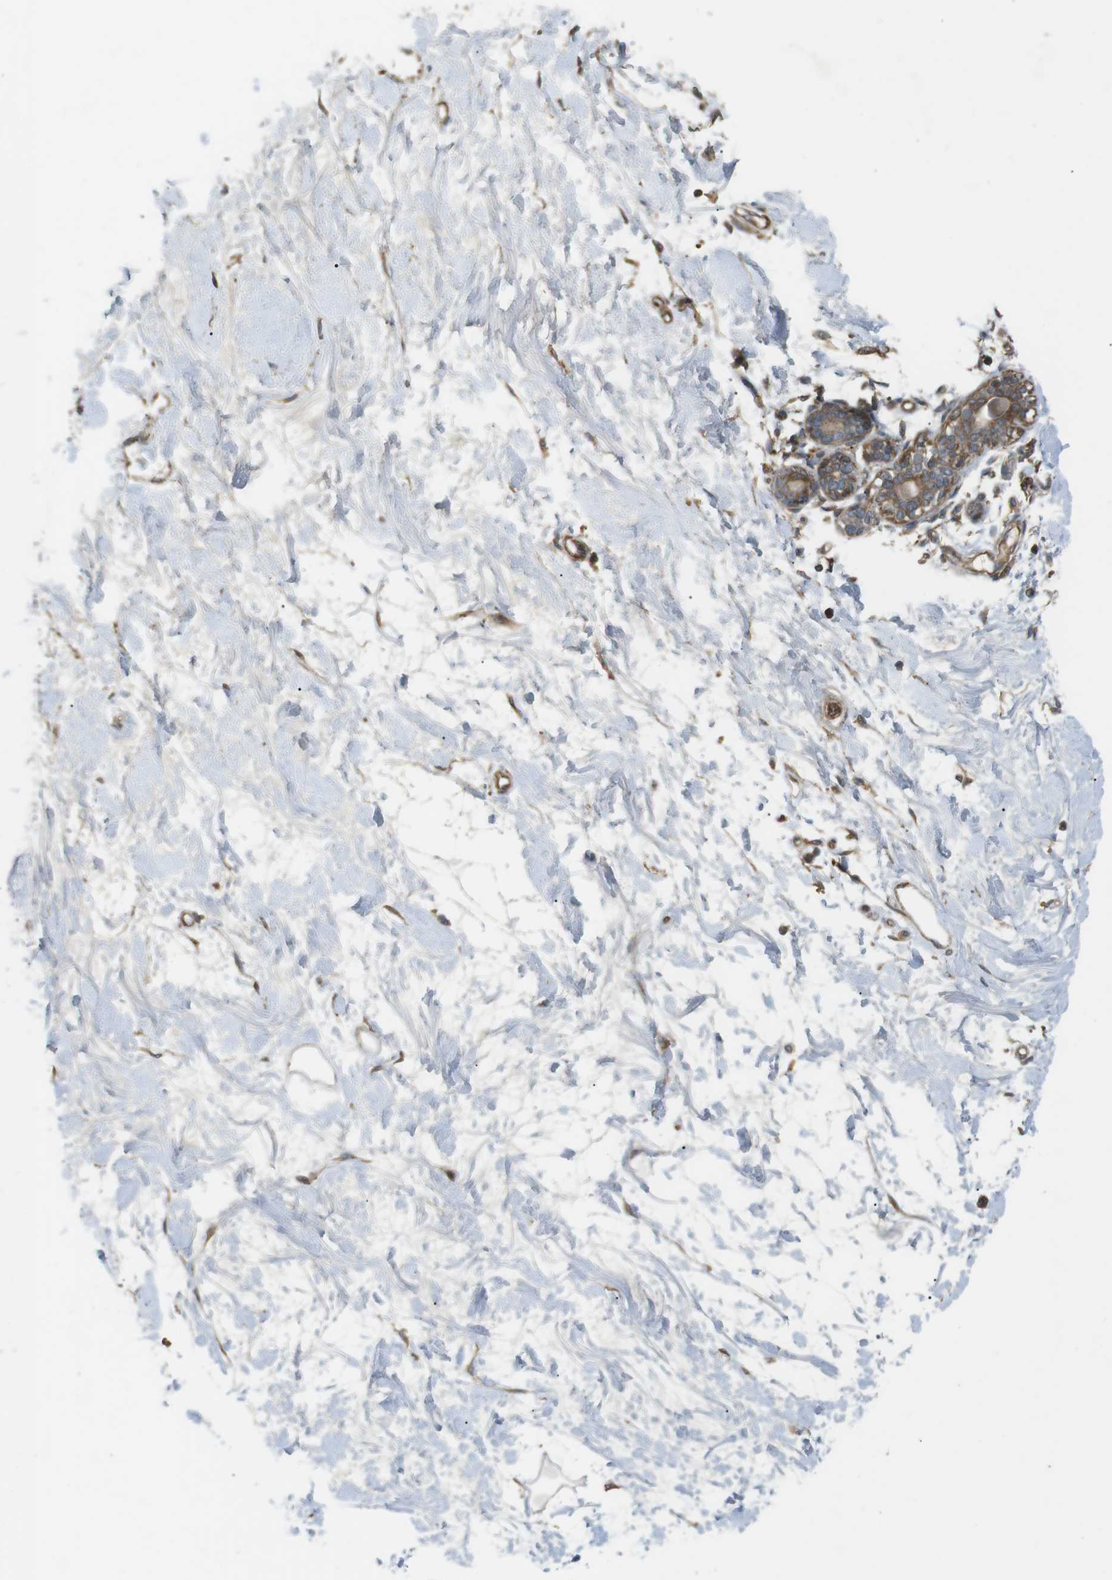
{"staining": {"intensity": "weak", "quantity": "25%-75%", "location": "cytoplasmic/membranous"}, "tissue": "breast", "cell_type": "Adipocytes", "image_type": "normal", "snomed": [{"axis": "morphology", "description": "Normal tissue, NOS"}, {"axis": "morphology", "description": "Lobular carcinoma"}, {"axis": "topography", "description": "Breast"}], "caption": "This image shows unremarkable breast stained with IHC to label a protein in brown. The cytoplasmic/membranous of adipocytes show weak positivity for the protein. Nuclei are counter-stained blue.", "gene": "KANK2", "patient": {"sex": "female", "age": 59}}